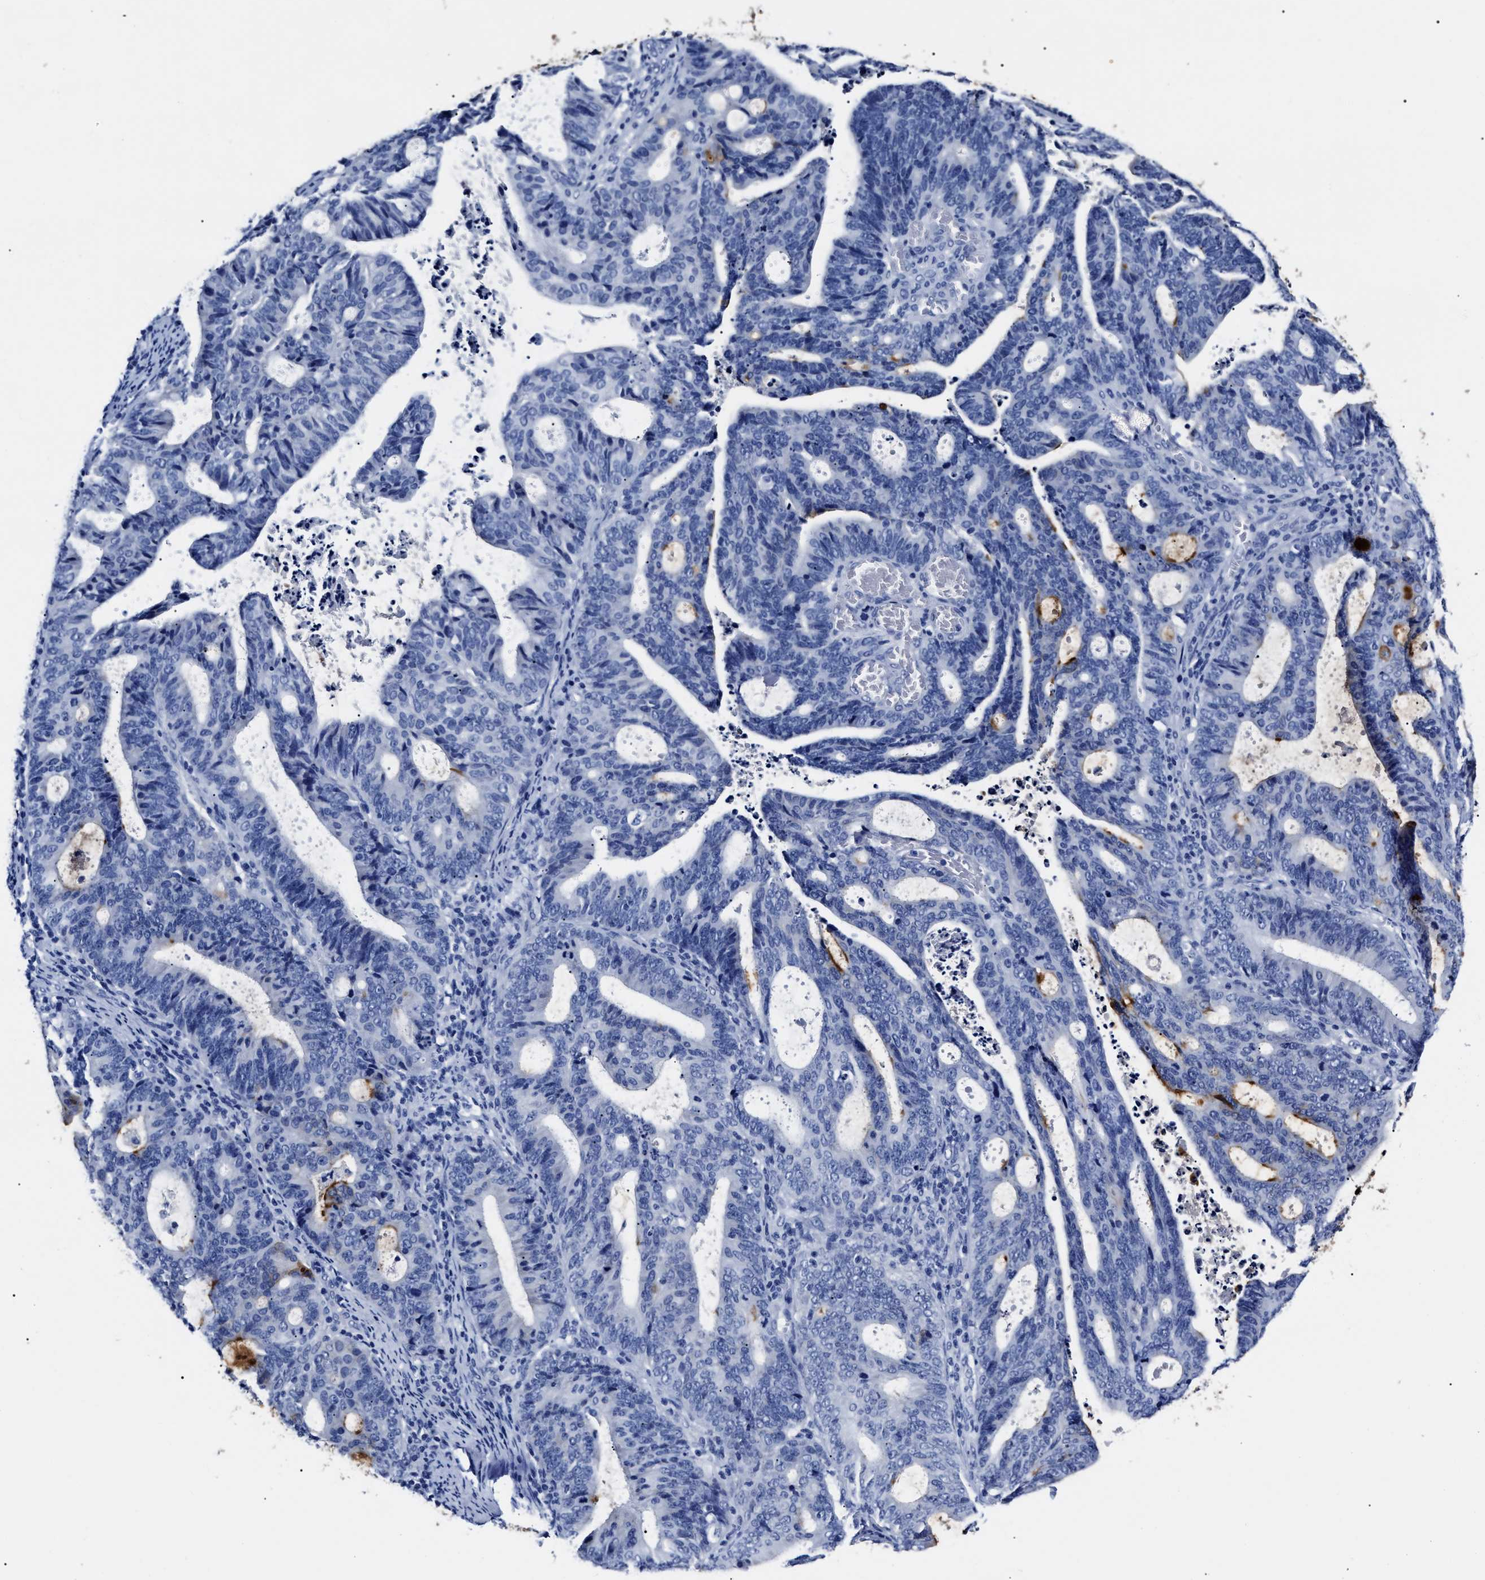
{"staining": {"intensity": "strong", "quantity": "<25%", "location": "cytoplasmic/membranous"}, "tissue": "endometrial cancer", "cell_type": "Tumor cells", "image_type": "cancer", "snomed": [{"axis": "morphology", "description": "Adenocarcinoma, NOS"}, {"axis": "topography", "description": "Uterus"}], "caption": "Endometrial cancer (adenocarcinoma) stained for a protein demonstrates strong cytoplasmic/membranous positivity in tumor cells.", "gene": "ALPG", "patient": {"sex": "female", "age": 83}}